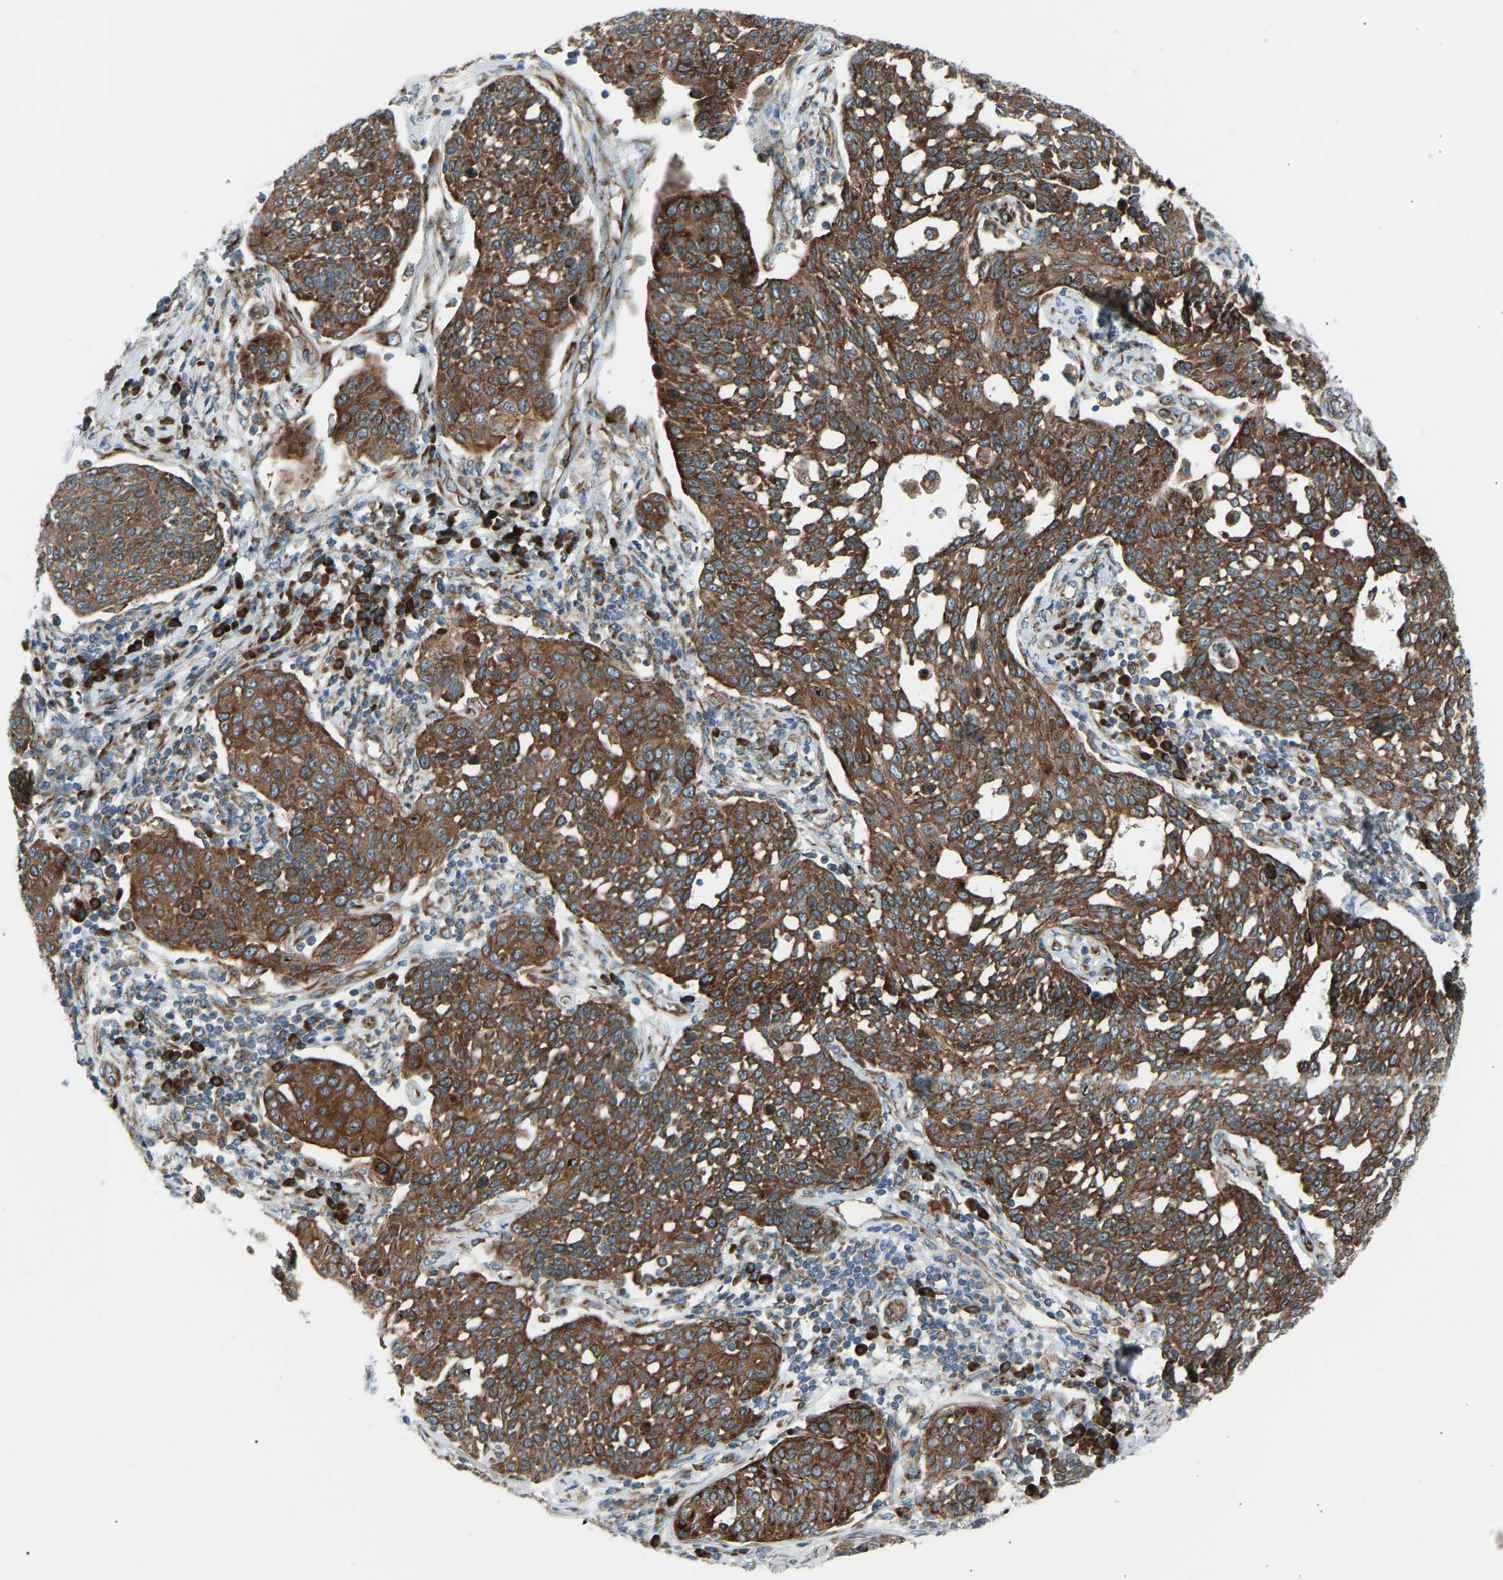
{"staining": {"intensity": "strong", "quantity": ">75%", "location": "cytoplasmic/membranous"}, "tissue": "cervical cancer", "cell_type": "Tumor cells", "image_type": "cancer", "snomed": [{"axis": "morphology", "description": "Squamous cell carcinoma, NOS"}, {"axis": "topography", "description": "Cervix"}], "caption": "Protein staining reveals strong cytoplasmic/membranous expression in about >75% of tumor cells in cervical squamous cell carcinoma.", "gene": "VPS41", "patient": {"sex": "female", "age": 34}}